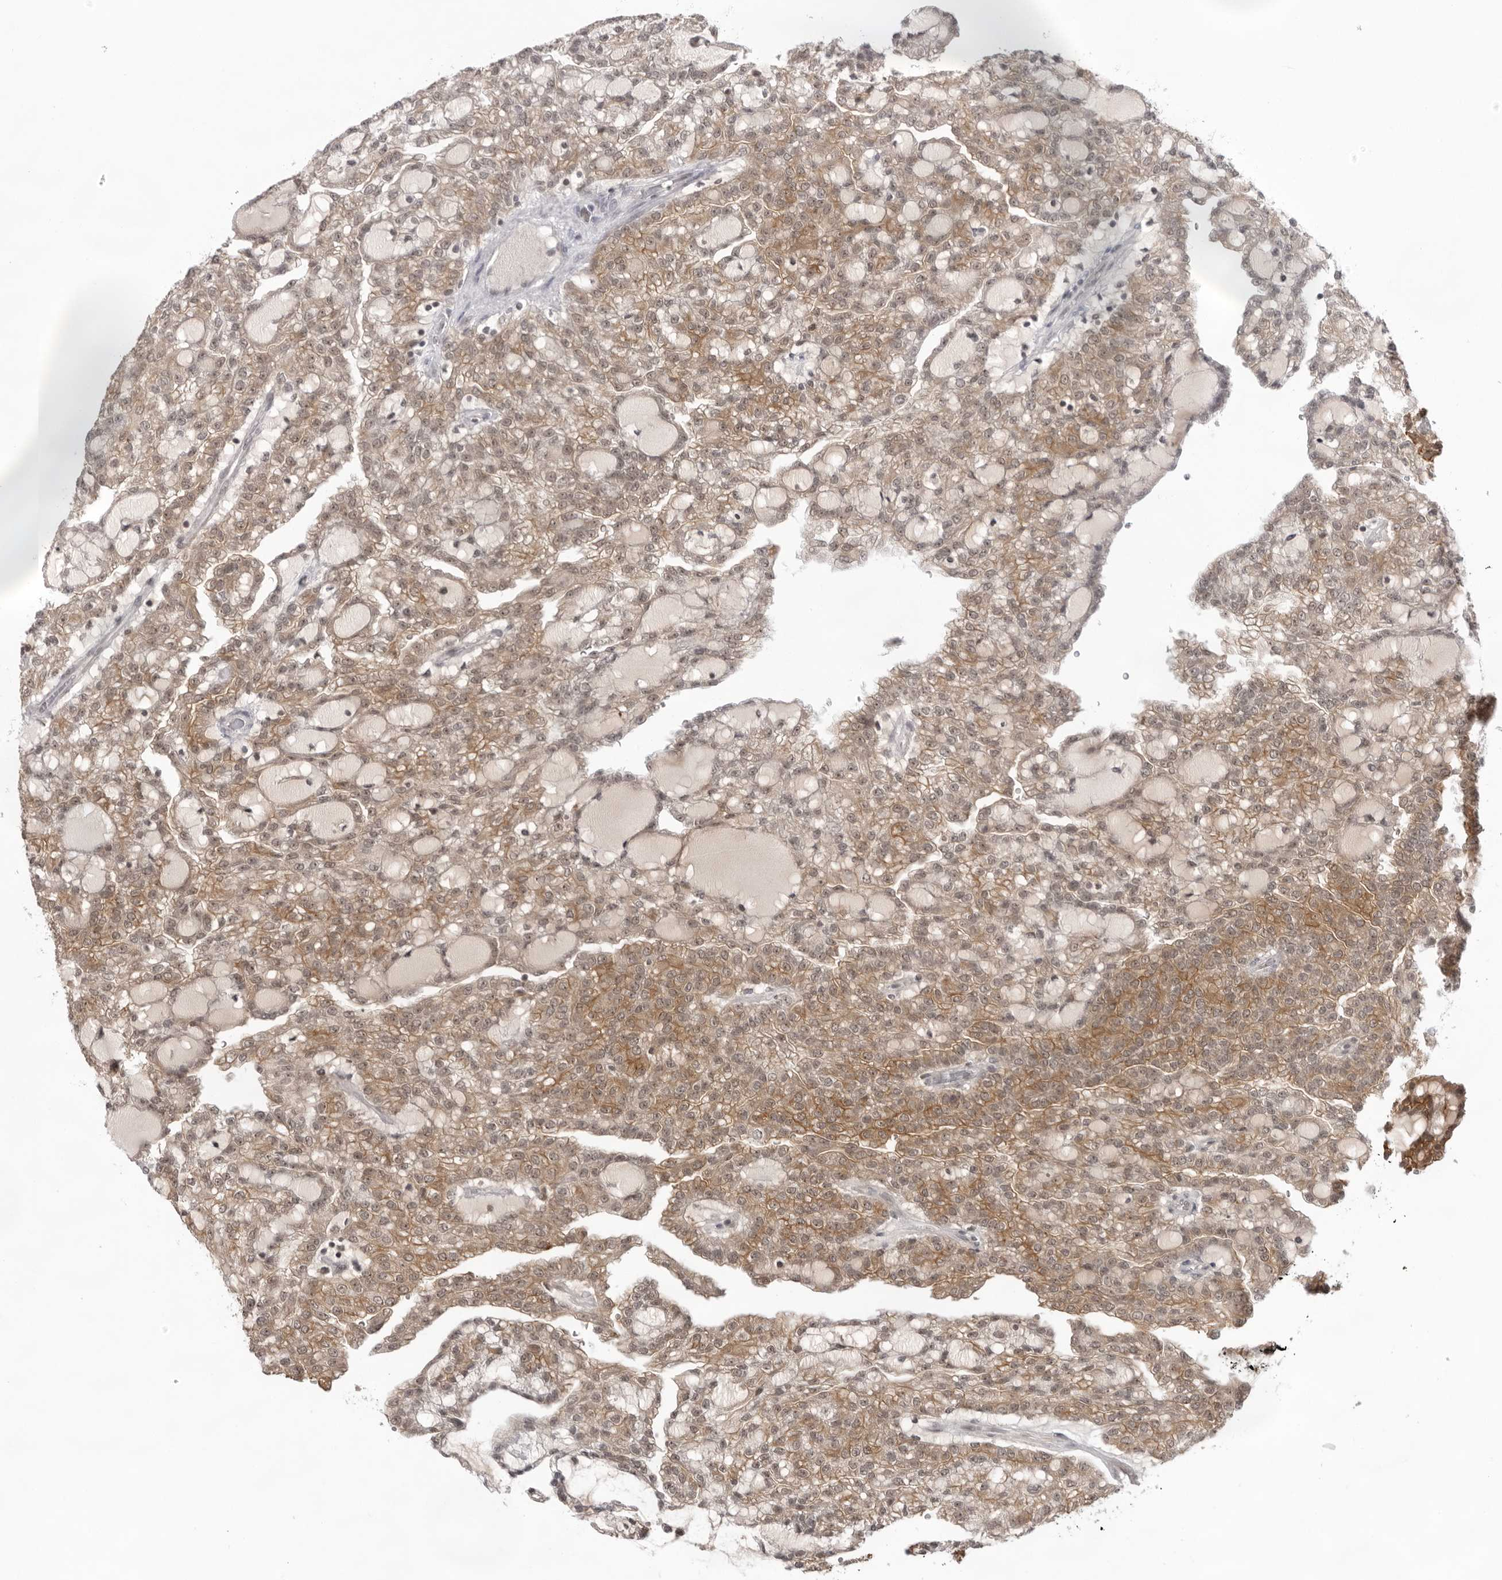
{"staining": {"intensity": "moderate", "quantity": ">75%", "location": "cytoplasmic/membranous,nuclear"}, "tissue": "renal cancer", "cell_type": "Tumor cells", "image_type": "cancer", "snomed": [{"axis": "morphology", "description": "Adenocarcinoma, NOS"}, {"axis": "topography", "description": "Kidney"}], "caption": "A brown stain labels moderate cytoplasmic/membranous and nuclear staining of a protein in renal adenocarcinoma tumor cells.", "gene": "EXOSC10", "patient": {"sex": "male", "age": 63}}